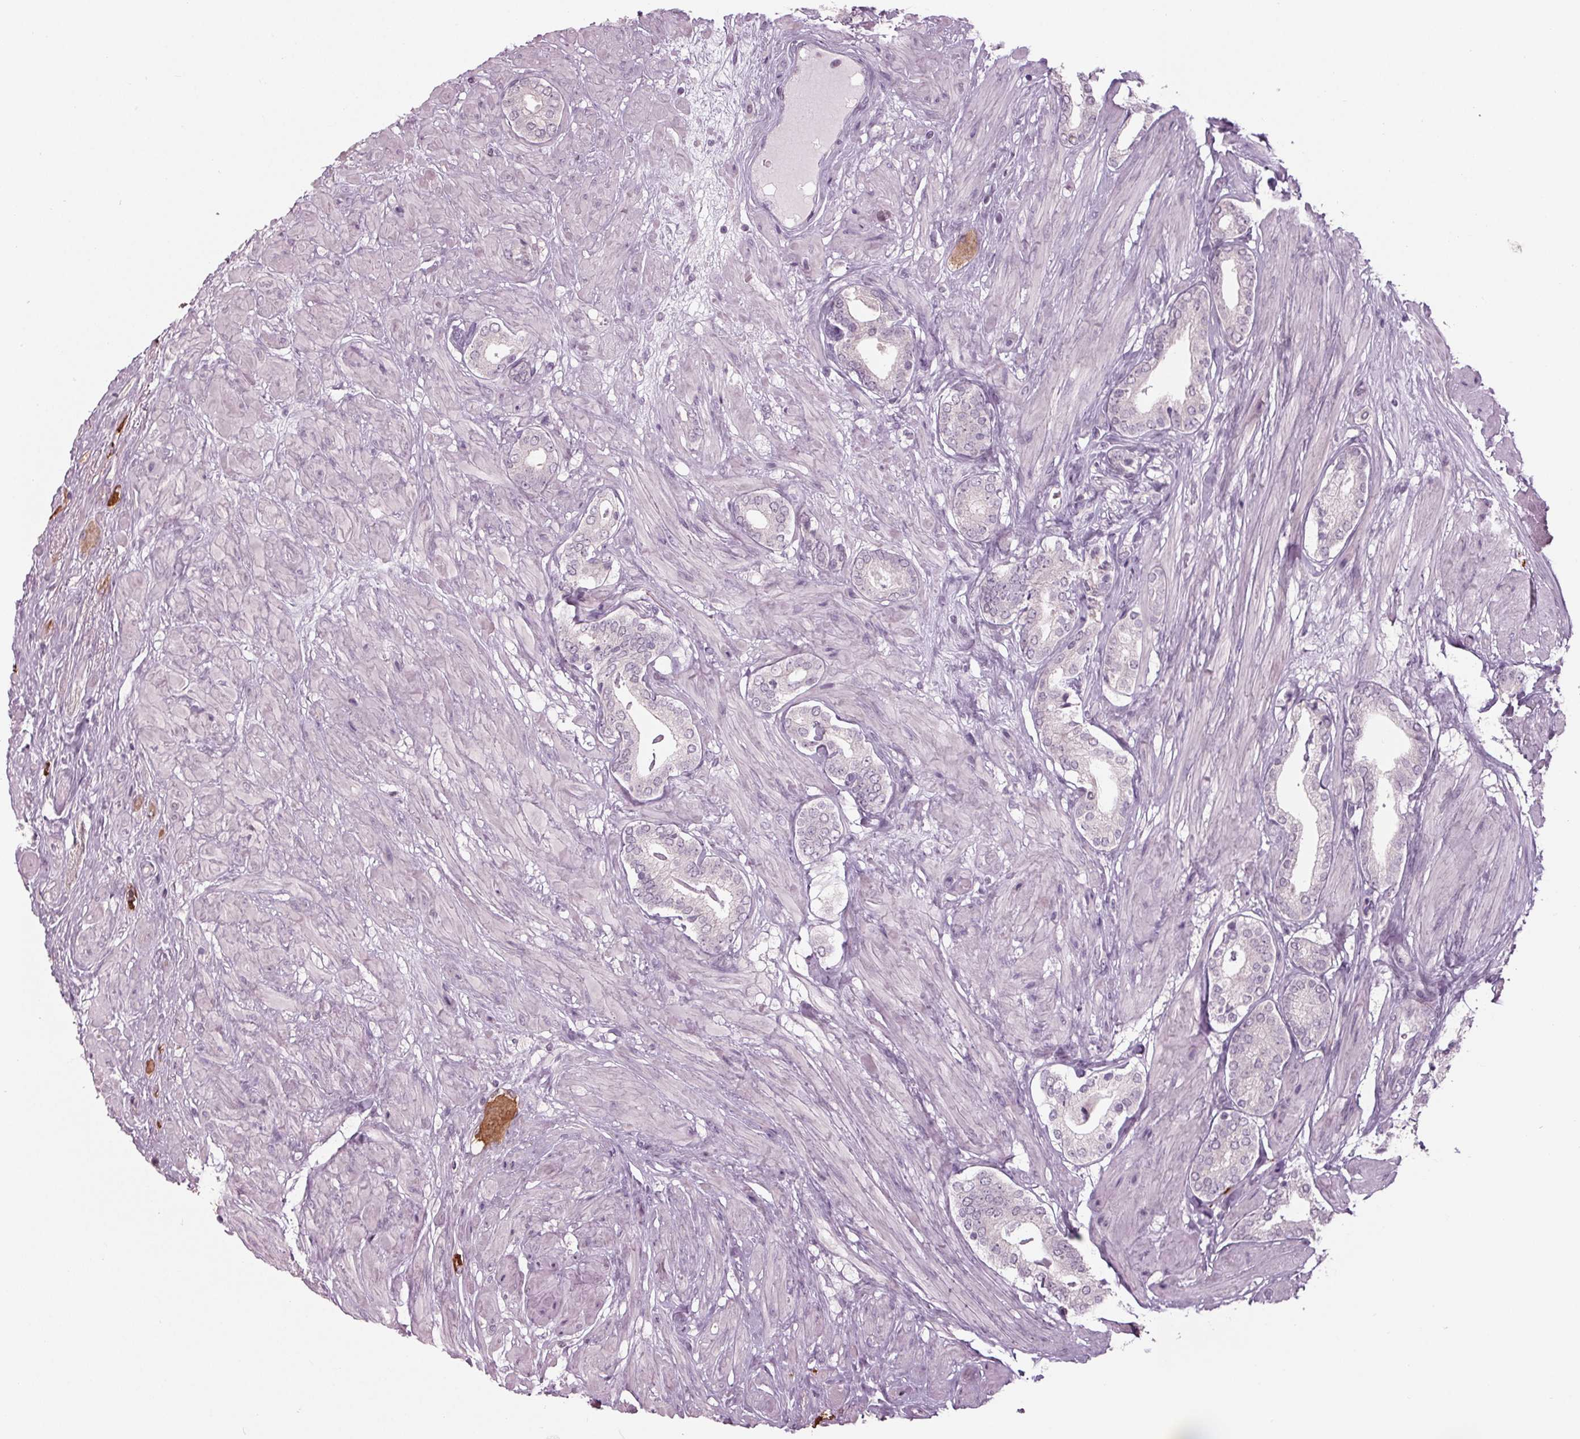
{"staining": {"intensity": "negative", "quantity": "none", "location": "none"}, "tissue": "prostate cancer", "cell_type": "Tumor cells", "image_type": "cancer", "snomed": [{"axis": "morphology", "description": "Adenocarcinoma, High grade"}, {"axis": "topography", "description": "Prostate"}], "caption": "DAB immunohistochemical staining of prostate cancer exhibits no significant expression in tumor cells.", "gene": "TNNC2", "patient": {"sex": "male", "age": 56}}